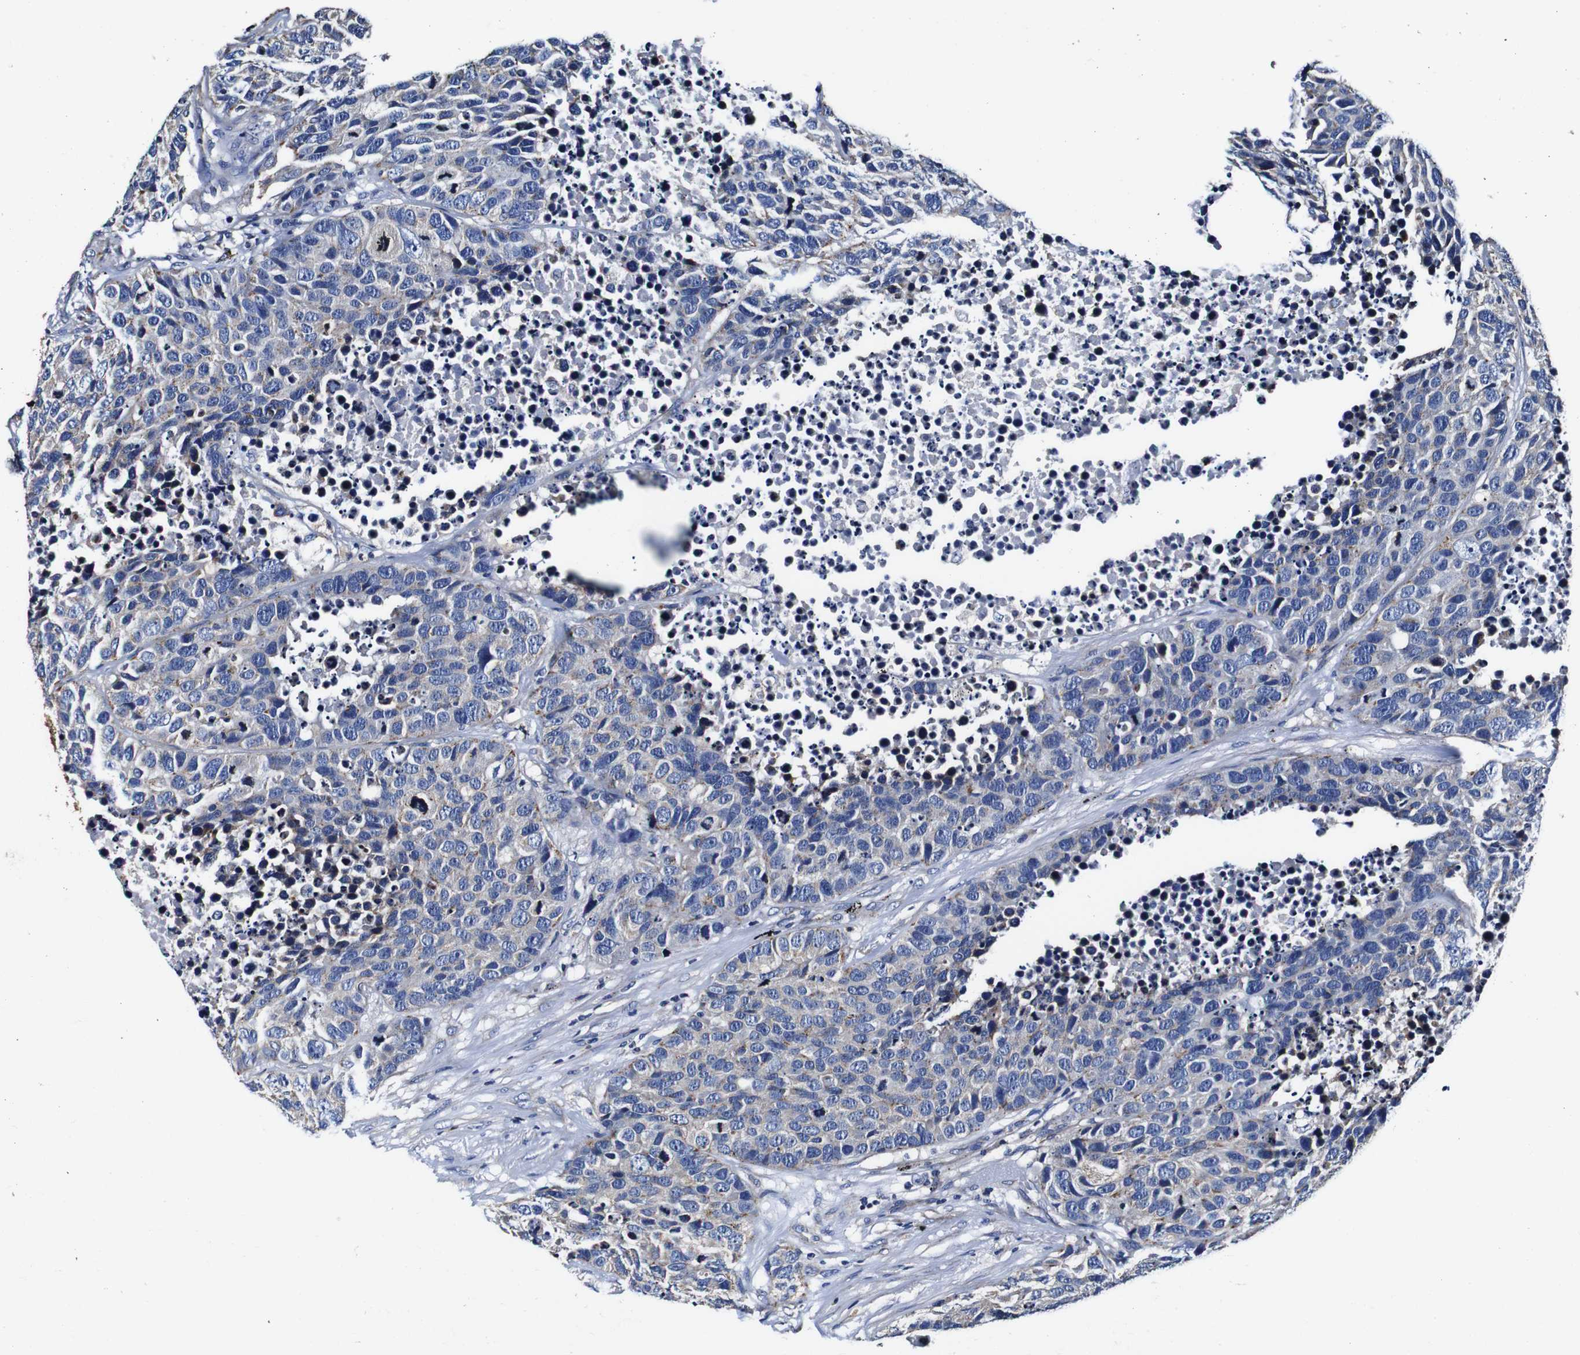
{"staining": {"intensity": "negative", "quantity": "none", "location": "none"}, "tissue": "carcinoid", "cell_type": "Tumor cells", "image_type": "cancer", "snomed": [{"axis": "morphology", "description": "Carcinoid, malignant, NOS"}, {"axis": "topography", "description": "Lung"}], "caption": "High power microscopy micrograph of an IHC photomicrograph of carcinoid, revealing no significant staining in tumor cells.", "gene": "PDCD6IP", "patient": {"sex": "male", "age": 60}}